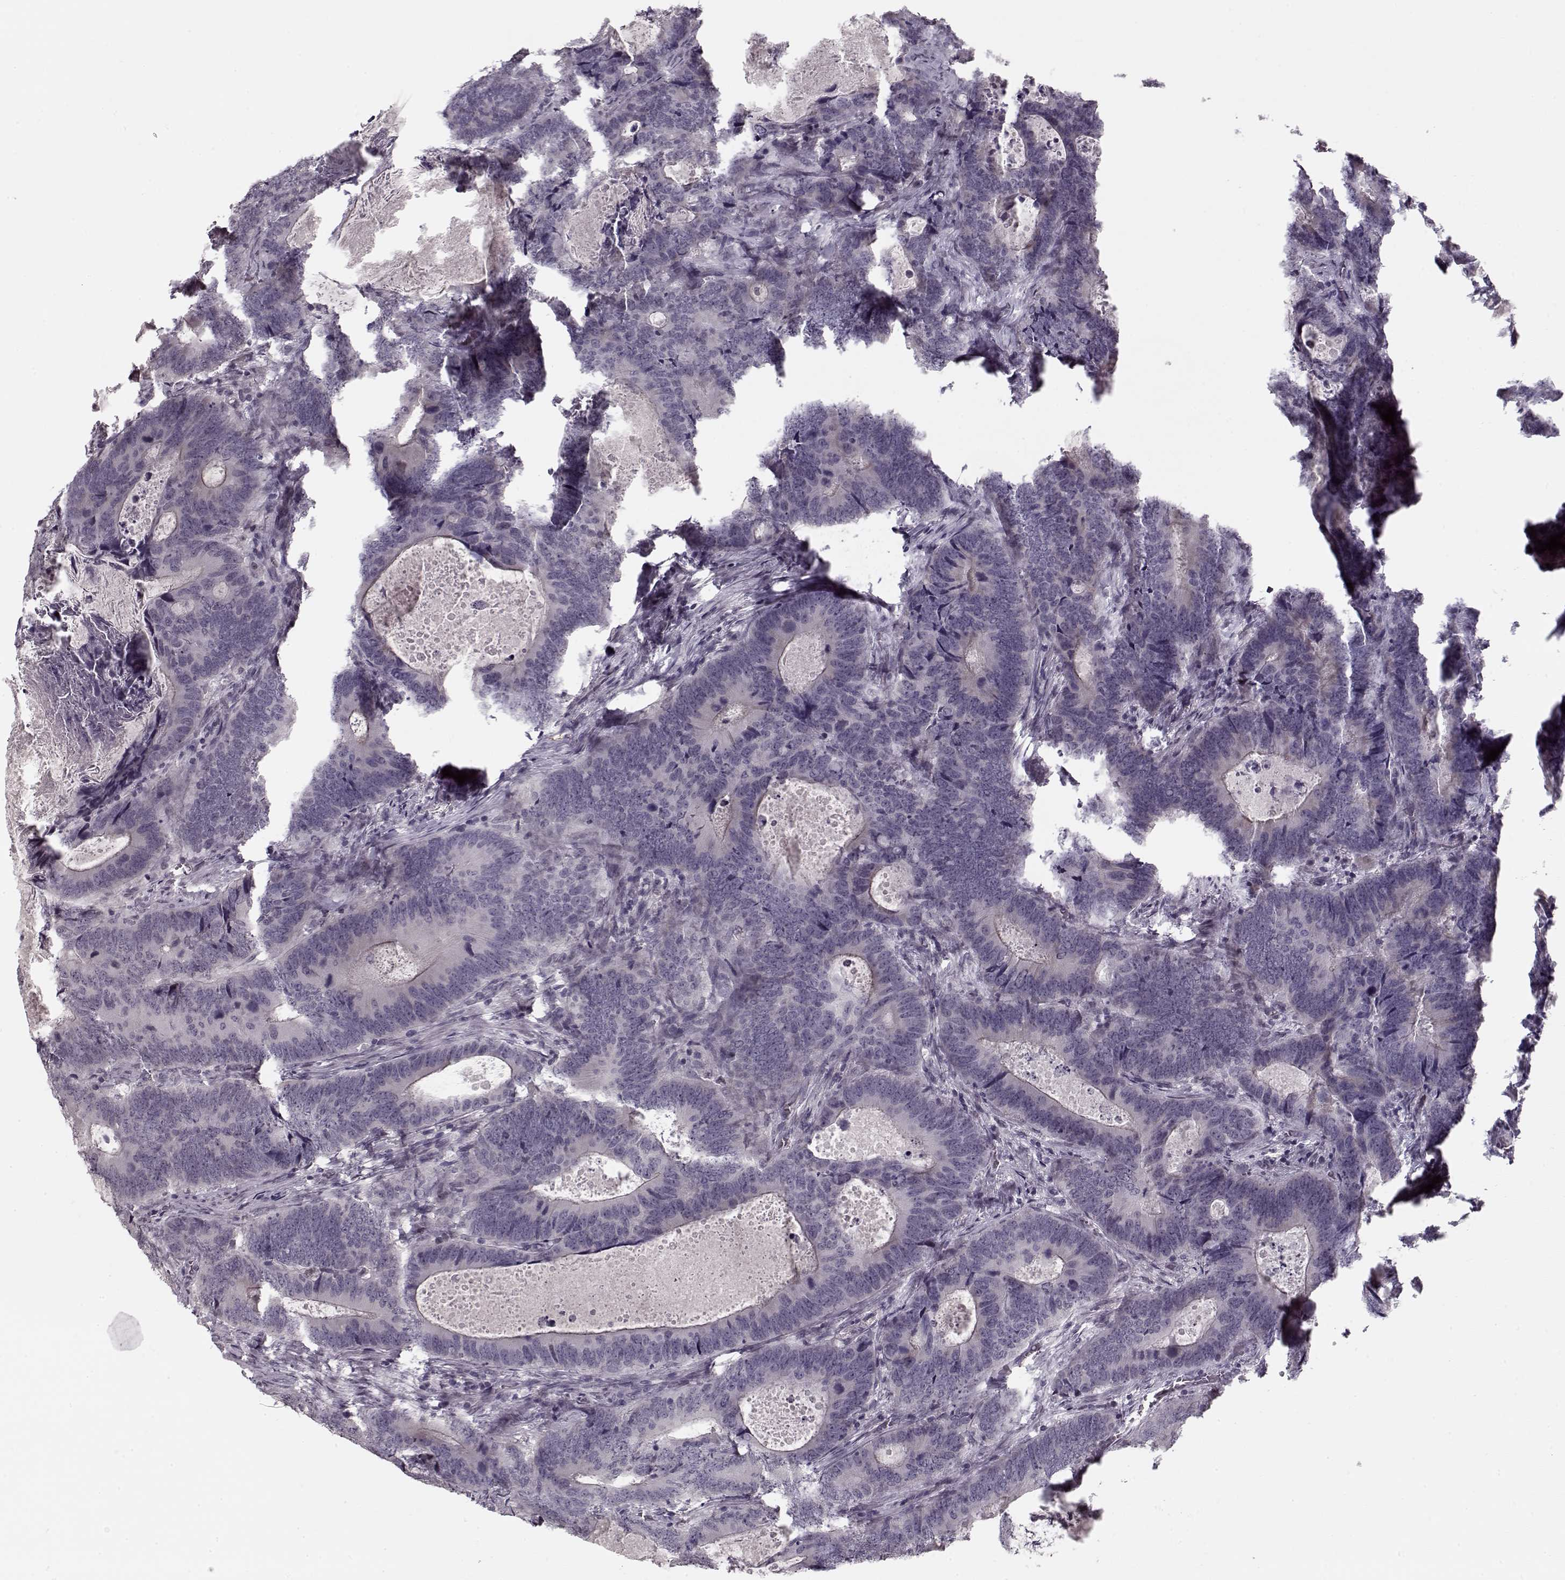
{"staining": {"intensity": "negative", "quantity": "none", "location": "none"}, "tissue": "colorectal cancer", "cell_type": "Tumor cells", "image_type": "cancer", "snomed": [{"axis": "morphology", "description": "Adenocarcinoma, NOS"}, {"axis": "topography", "description": "Colon"}], "caption": "Immunohistochemical staining of colorectal cancer exhibits no significant positivity in tumor cells.", "gene": "DNAI3", "patient": {"sex": "female", "age": 82}}